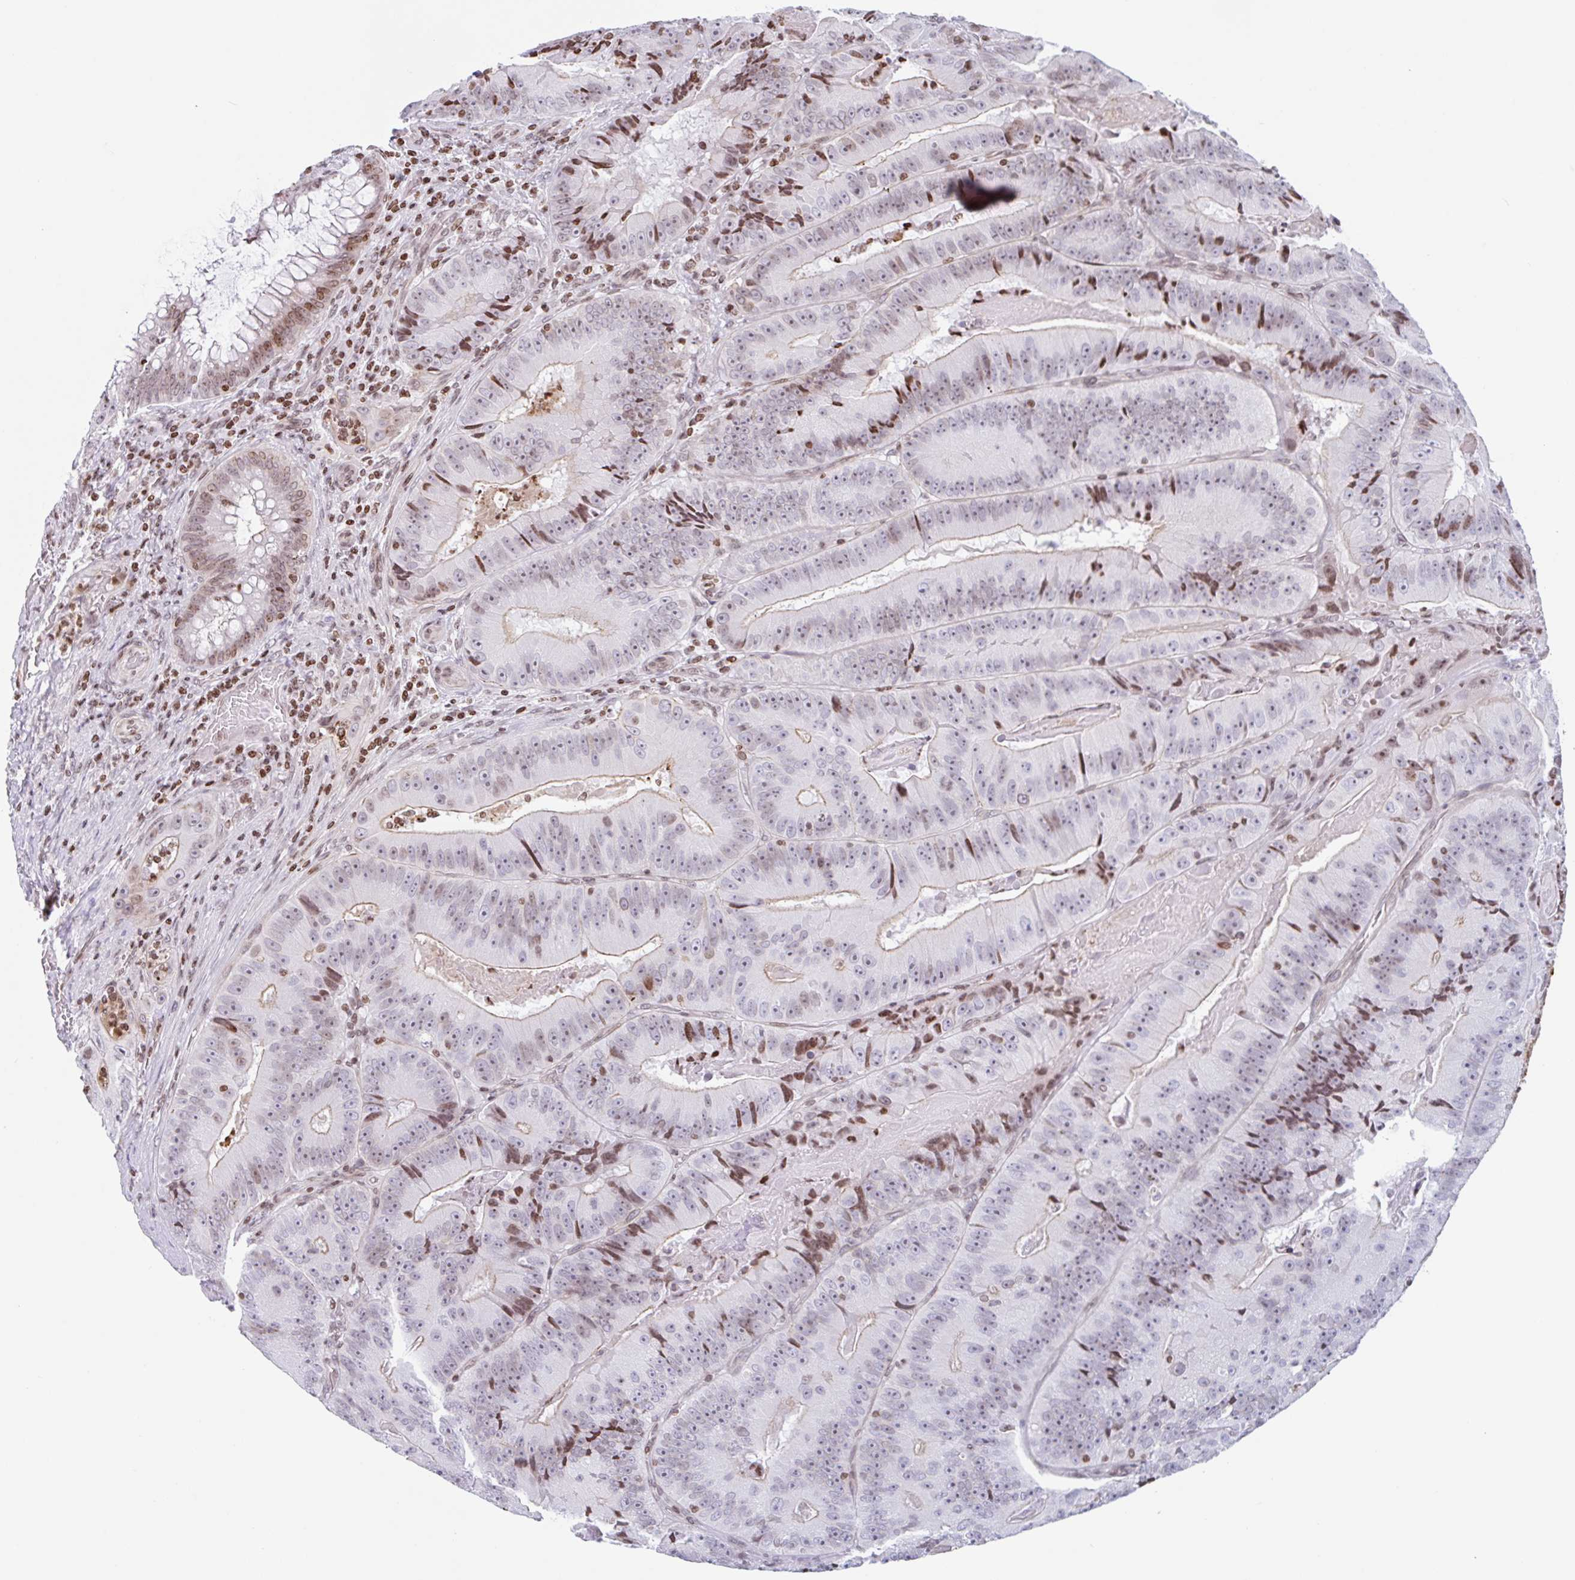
{"staining": {"intensity": "moderate", "quantity": "<25%", "location": "nuclear"}, "tissue": "colorectal cancer", "cell_type": "Tumor cells", "image_type": "cancer", "snomed": [{"axis": "morphology", "description": "Adenocarcinoma, NOS"}, {"axis": "topography", "description": "Colon"}], "caption": "A histopathology image showing moderate nuclear positivity in about <25% of tumor cells in adenocarcinoma (colorectal), as visualized by brown immunohistochemical staining.", "gene": "NOL6", "patient": {"sex": "female", "age": 86}}